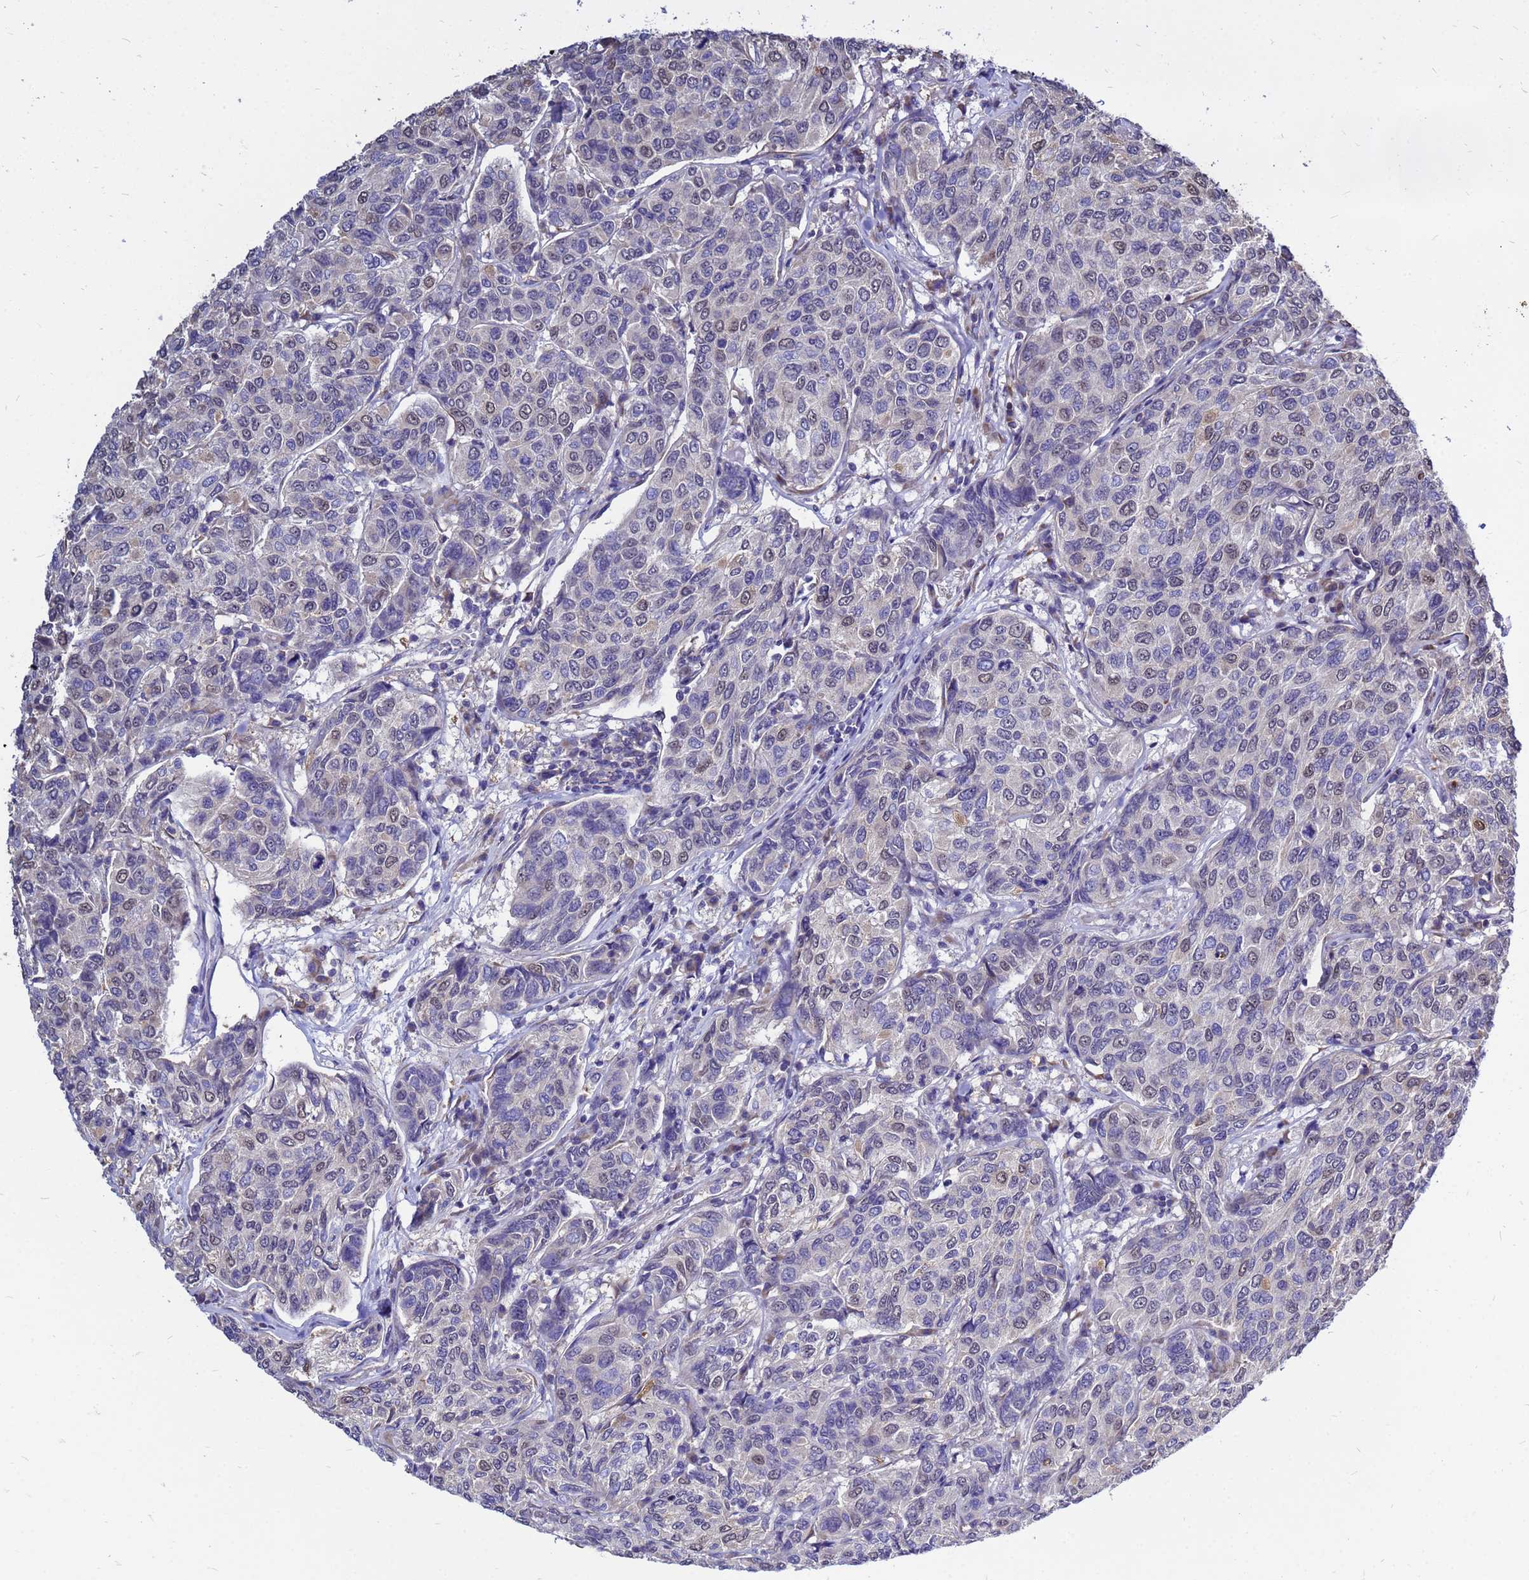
{"staining": {"intensity": "weak", "quantity": "<25%", "location": "nuclear"}, "tissue": "breast cancer", "cell_type": "Tumor cells", "image_type": "cancer", "snomed": [{"axis": "morphology", "description": "Duct carcinoma"}, {"axis": "topography", "description": "Breast"}], "caption": "This is an IHC photomicrograph of breast cancer (invasive ductal carcinoma). There is no positivity in tumor cells.", "gene": "MOB2", "patient": {"sex": "female", "age": 55}}